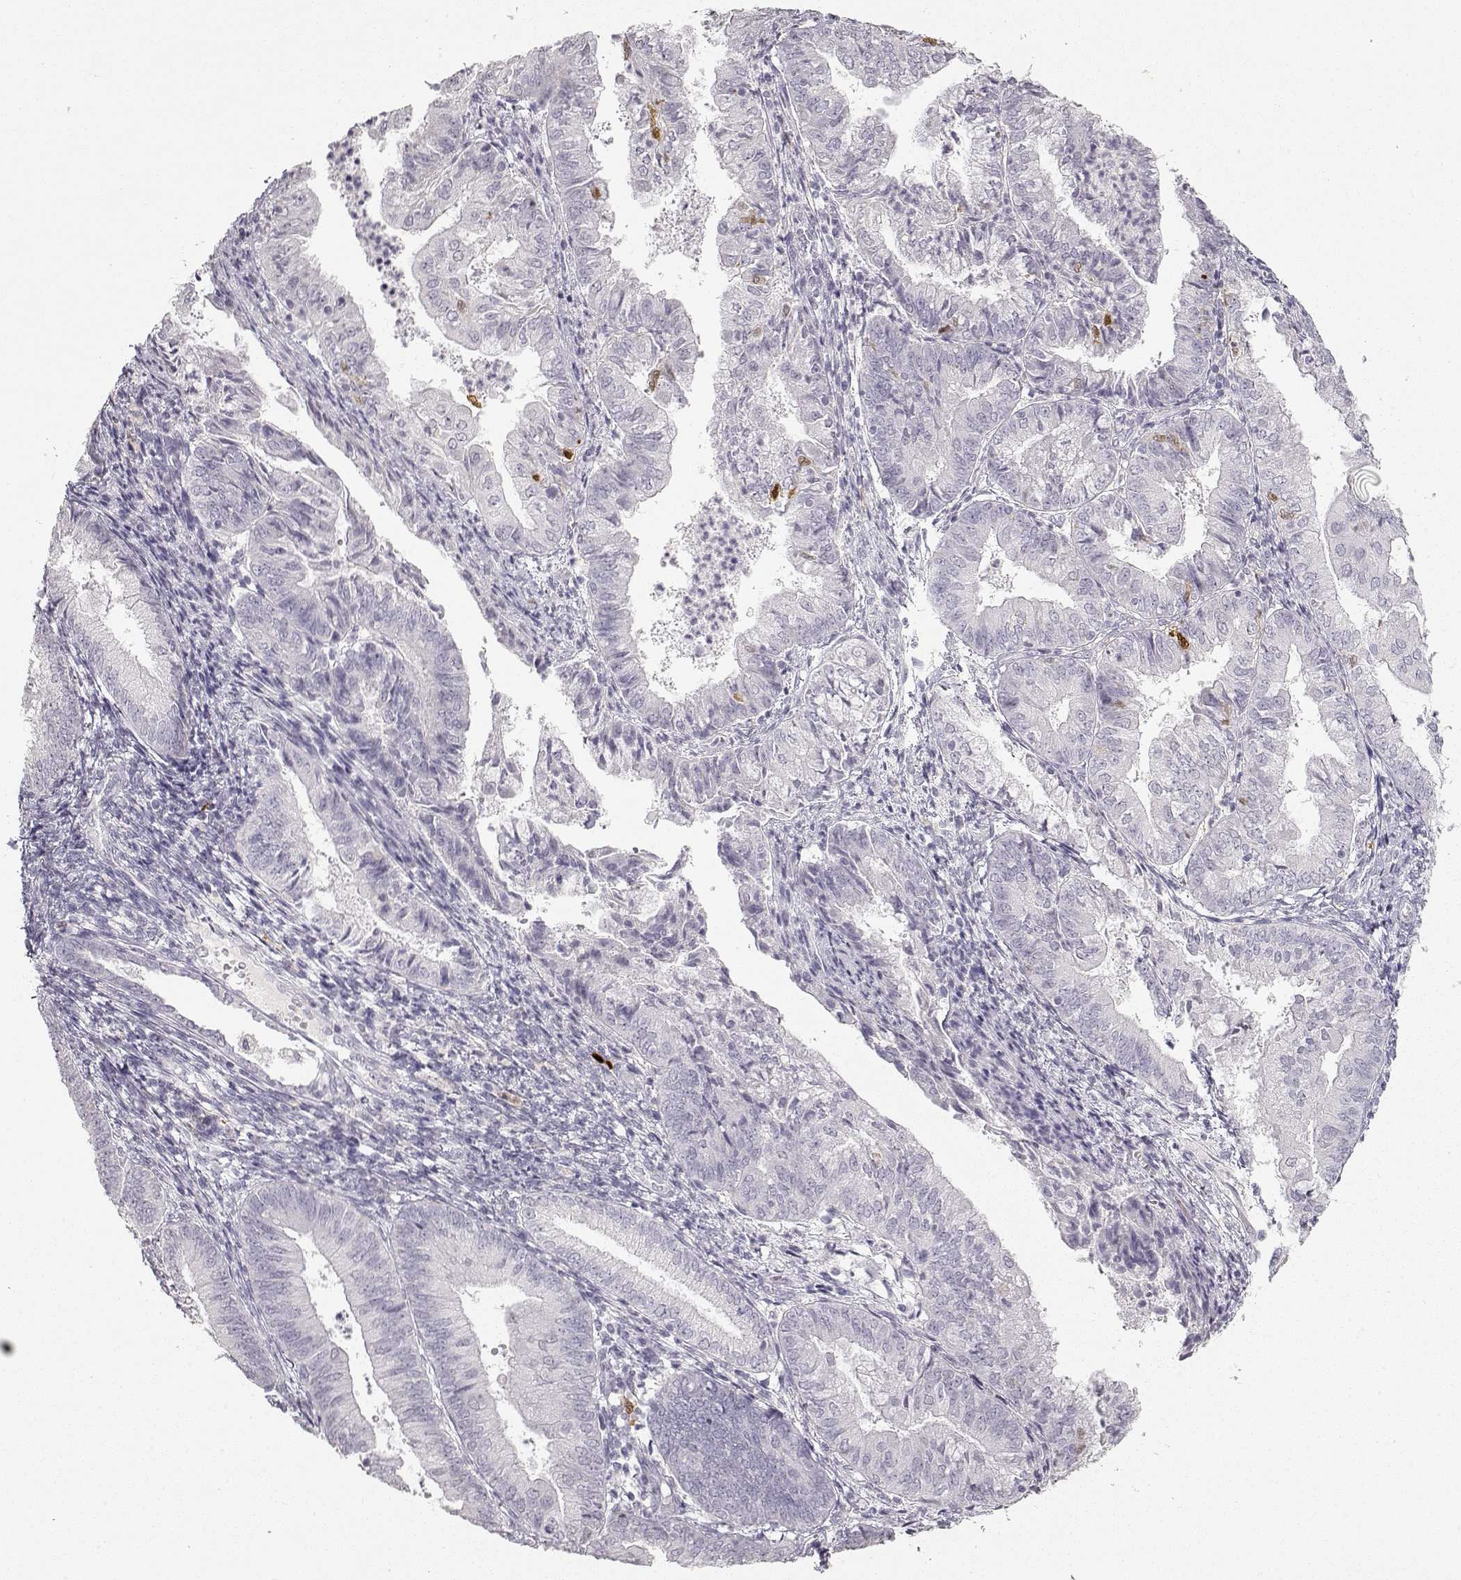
{"staining": {"intensity": "negative", "quantity": "none", "location": "none"}, "tissue": "endometrial cancer", "cell_type": "Tumor cells", "image_type": "cancer", "snomed": [{"axis": "morphology", "description": "Adenocarcinoma, NOS"}, {"axis": "topography", "description": "Endometrium"}], "caption": "Immunohistochemistry micrograph of neoplastic tissue: human endometrial cancer stained with DAB displays no significant protein staining in tumor cells.", "gene": "S100B", "patient": {"sex": "female", "age": 55}}